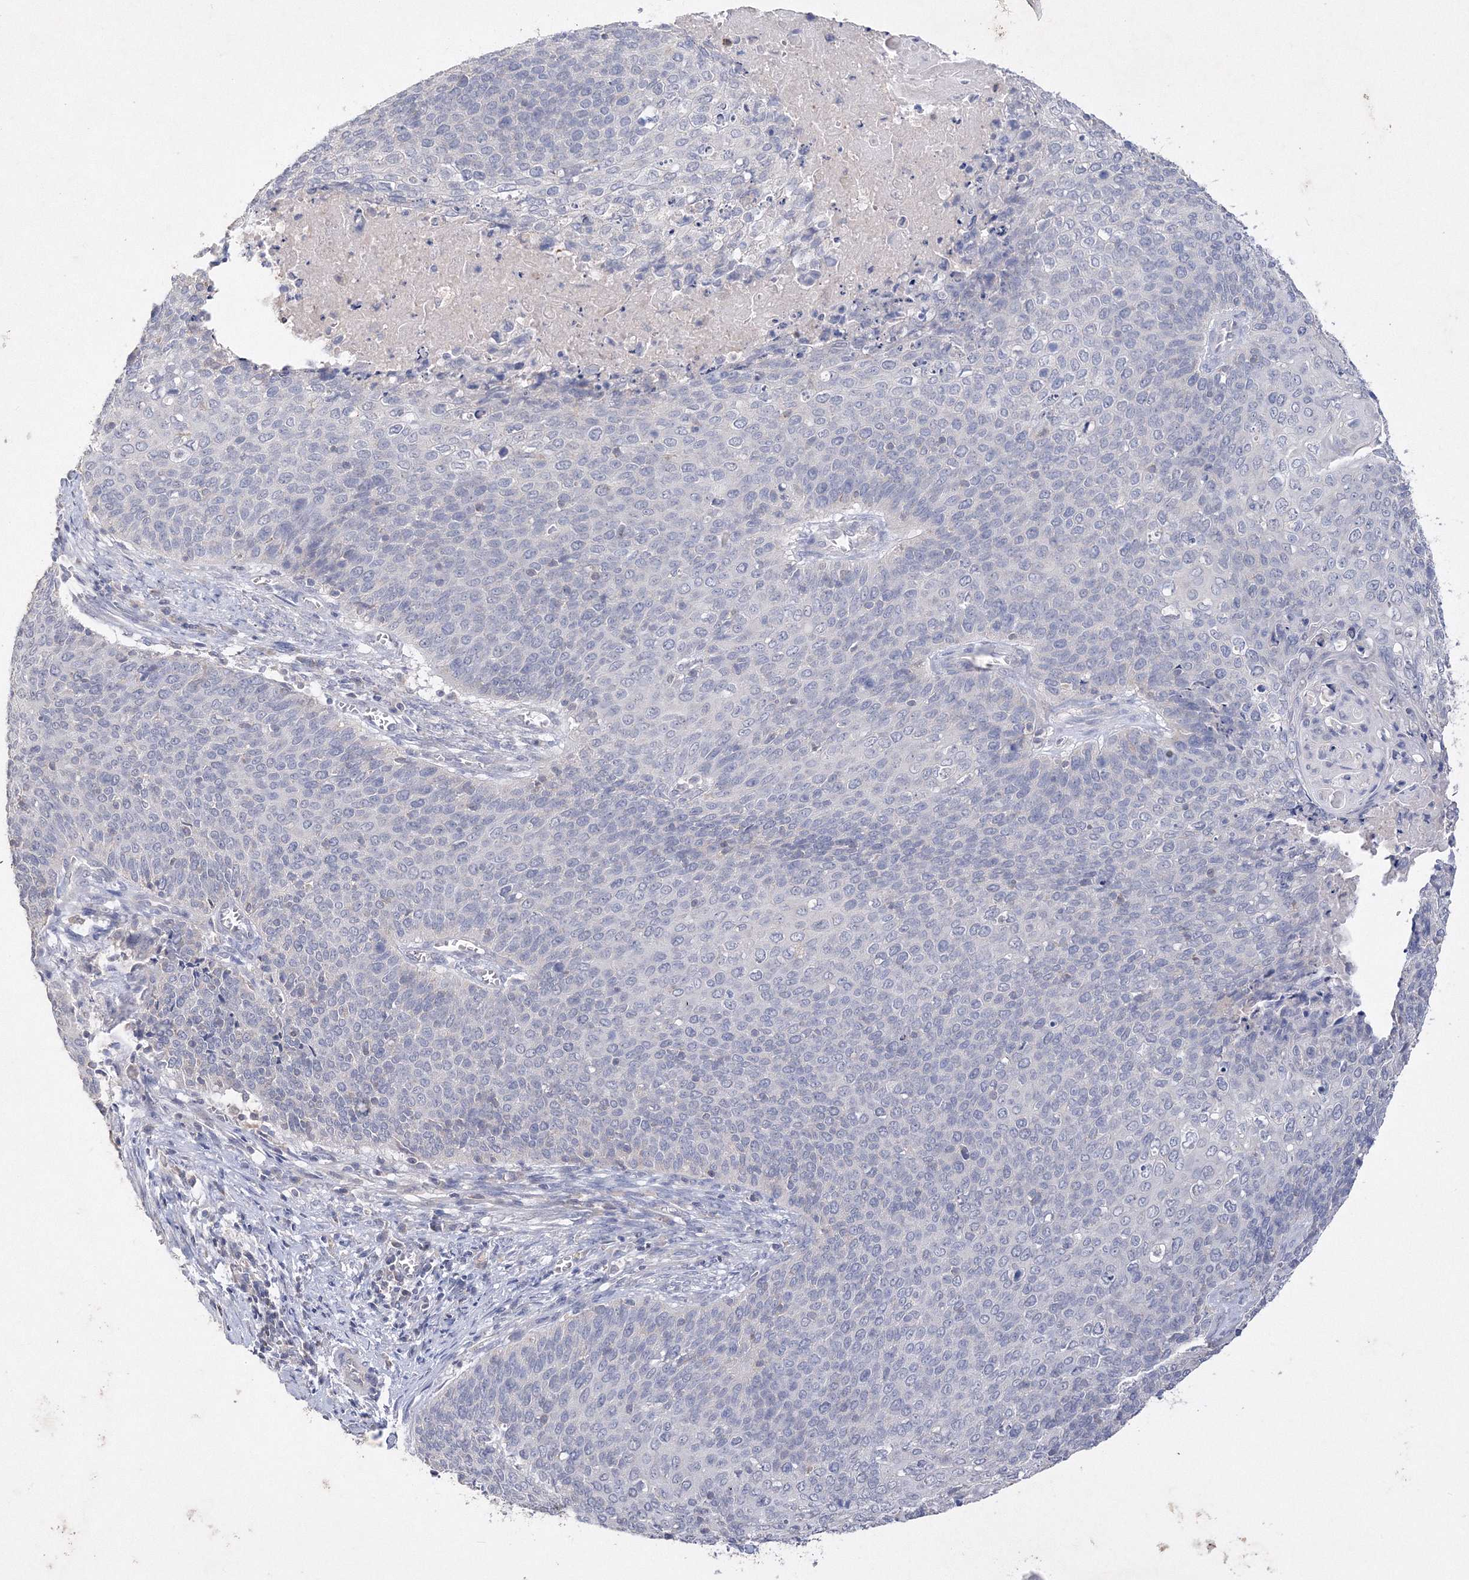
{"staining": {"intensity": "negative", "quantity": "none", "location": "none"}, "tissue": "cervical cancer", "cell_type": "Tumor cells", "image_type": "cancer", "snomed": [{"axis": "morphology", "description": "Squamous cell carcinoma, NOS"}, {"axis": "topography", "description": "Cervix"}], "caption": "Protein analysis of cervical cancer (squamous cell carcinoma) displays no significant staining in tumor cells.", "gene": "GLS", "patient": {"sex": "female", "age": 39}}